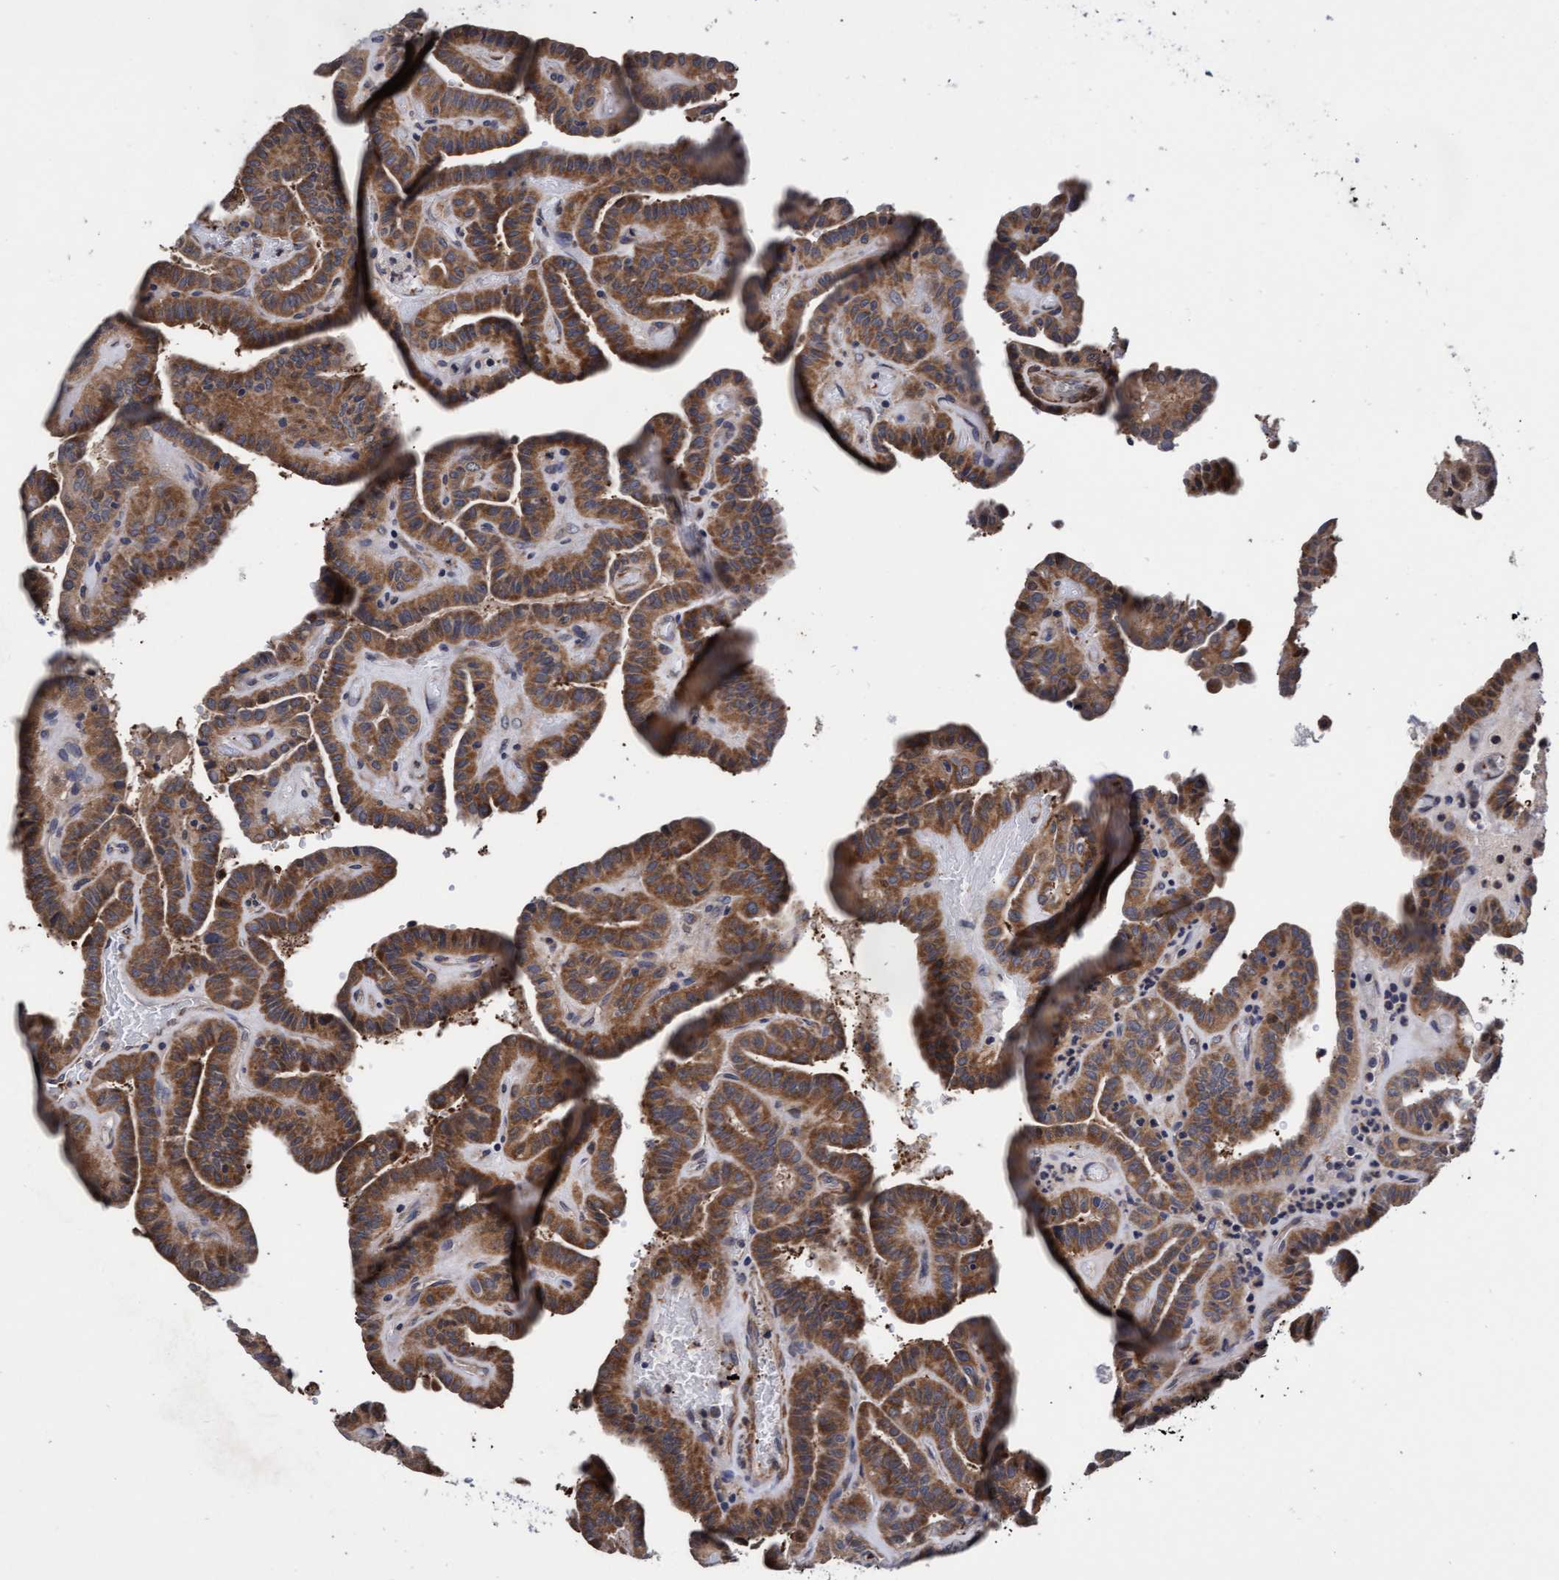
{"staining": {"intensity": "moderate", "quantity": ">75%", "location": "cytoplasmic/membranous"}, "tissue": "thyroid cancer", "cell_type": "Tumor cells", "image_type": "cancer", "snomed": [{"axis": "morphology", "description": "Papillary adenocarcinoma, NOS"}, {"axis": "topography", "description": "Thyroid gland"}], "caption": "A high-resolution histopathology image shows IHC staining of thyroid cancer, which shows moderate cytoplasmic/membranous expression in about >75% of tumor cells.", "gene": "EFCAB13", "patient": {"sex": "male", "age": 77}}